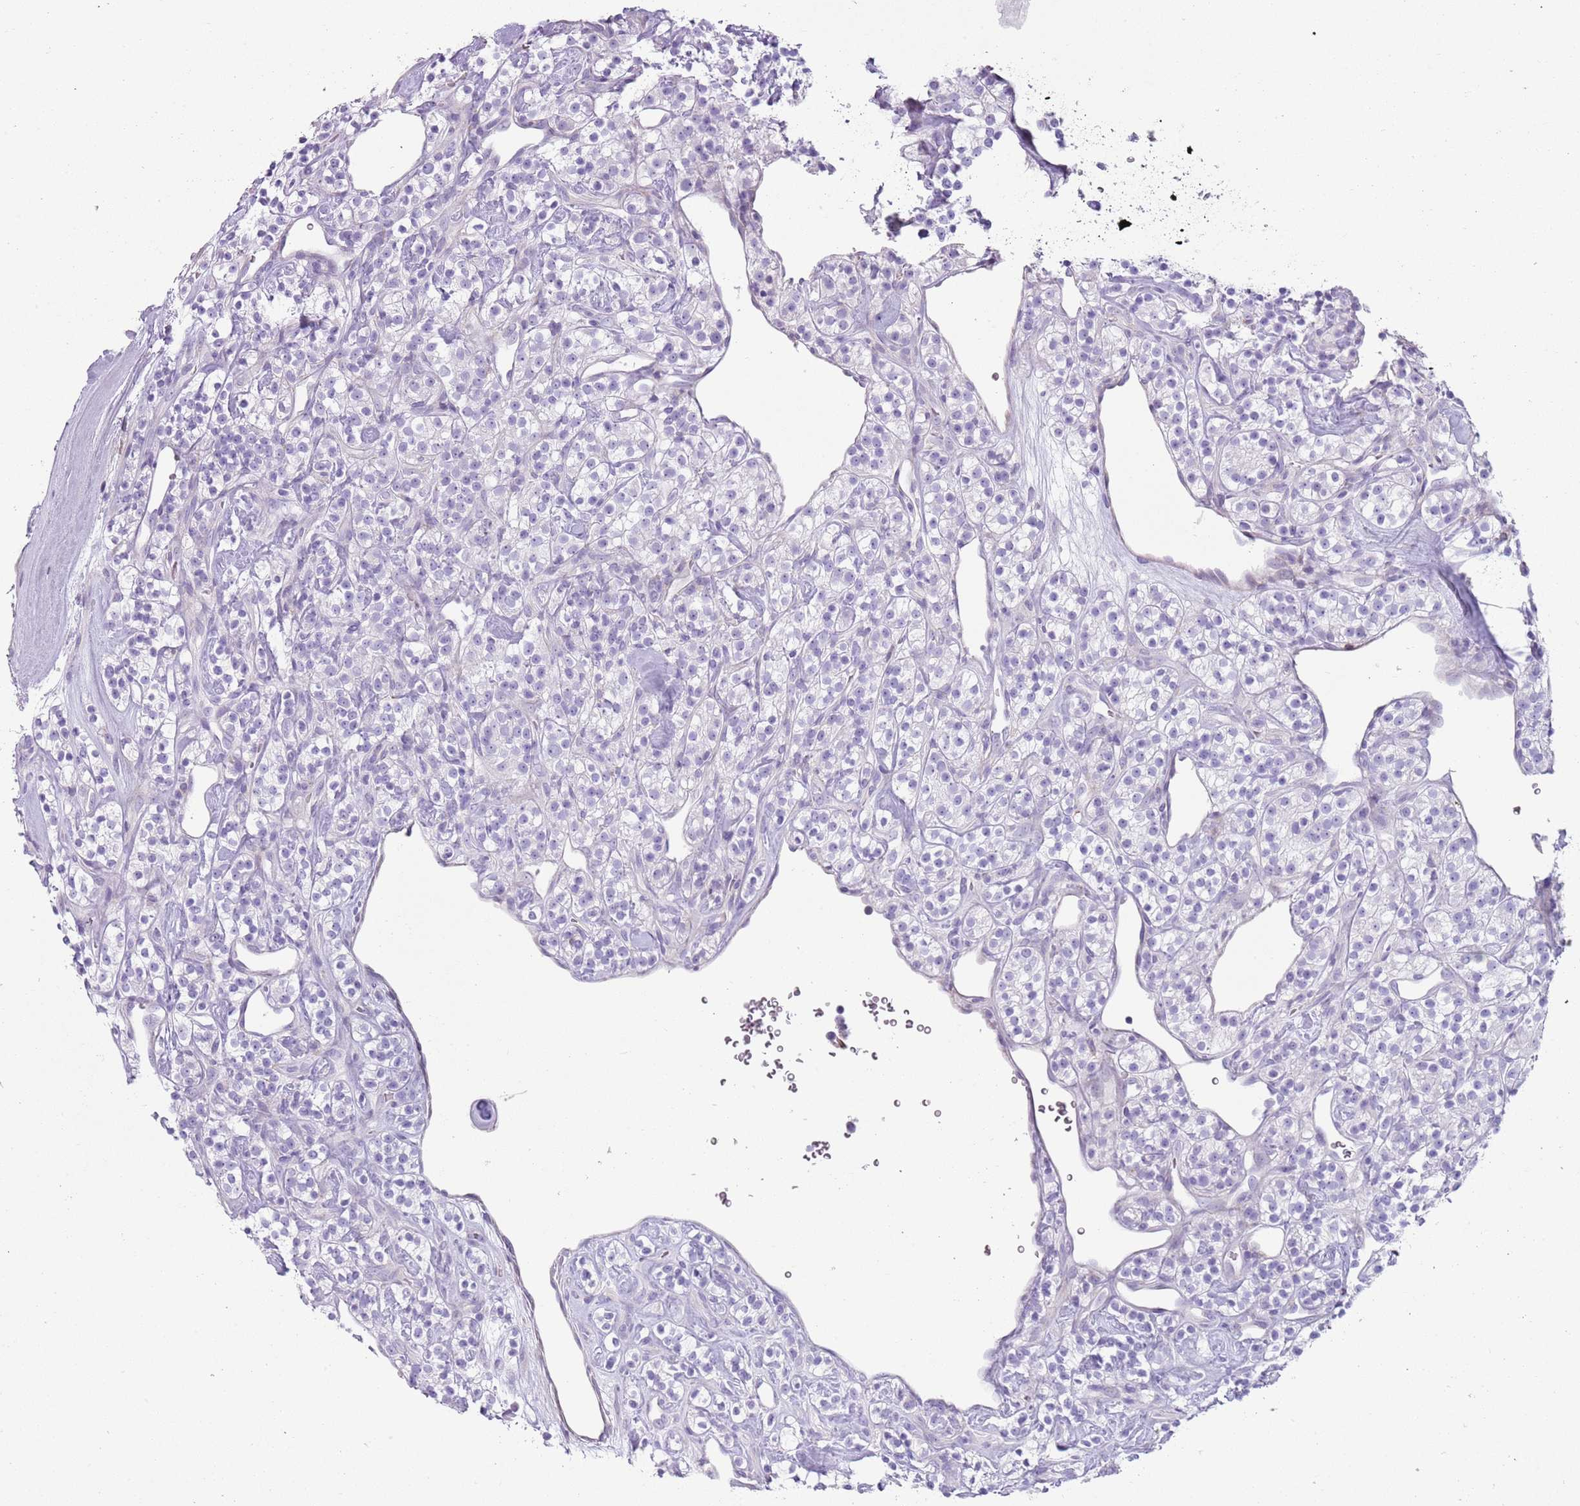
{"staining": {"intensity": "negative", "quantity": "none", "location": "none"}, "tissue": "renal cancer", "cell_type": "Tumor cells", "image_type": "cancer", "snomed": [{"axis": "morphology", "description": "Adenocarcinoma, NOS"}, {"axis": "topography", "description": "Kidney"}], "caption": "Immunohistochemistry (IHC) of renal cancer (adenocarcinoma) exhibits no staining in tumor cells. The staining is performed using DAB (3,3'-diaminobenzidine) brown chromogen with nuclei counter-stained in using hematoxylin.", "gene": "CD177", "patient": {"sex": "male", "age": 77}}